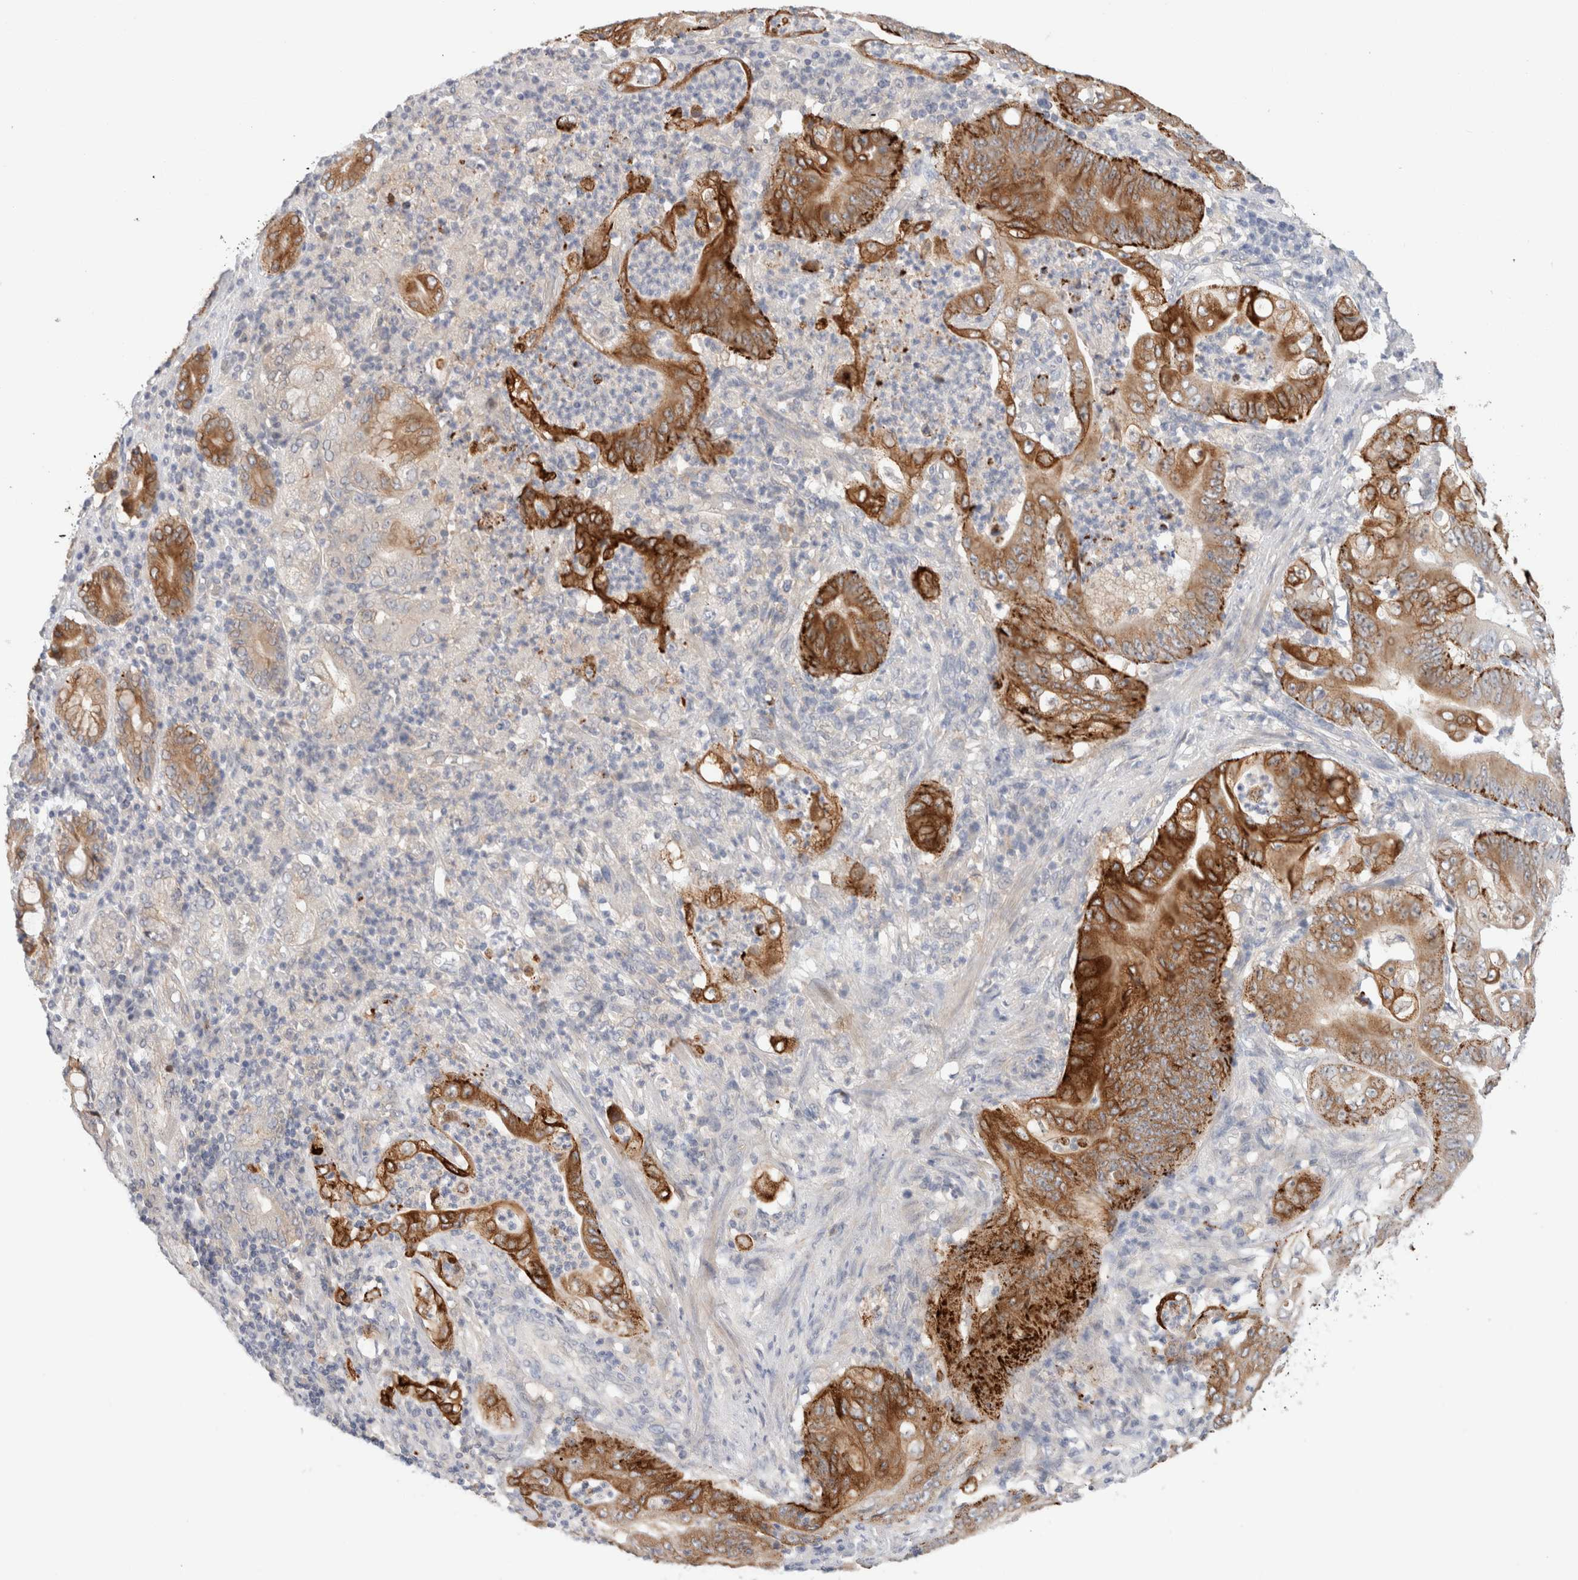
{"staining": {"intensity": "strong", "quantity": ">75%", "location": "cytoplasmic/membranous"}, "tissue": "stomach cancer", "cell_type": "Tumor cells", "image_type": "cancer", "snomed": [{"axis": "morphology", "description": "Adenocarcinoma, NOS"}, {"axis": "topography", "description": "Stomach"}], "caption": "The image demonstrates immunohistochemical staining of adenocarcinoma (stomach). There is strong cytoplasmic/membranous positivity is identified in about >75% of tumor cells.", "gene": "SDR16C5", "patient": {"sex": "female", "age": 73}}